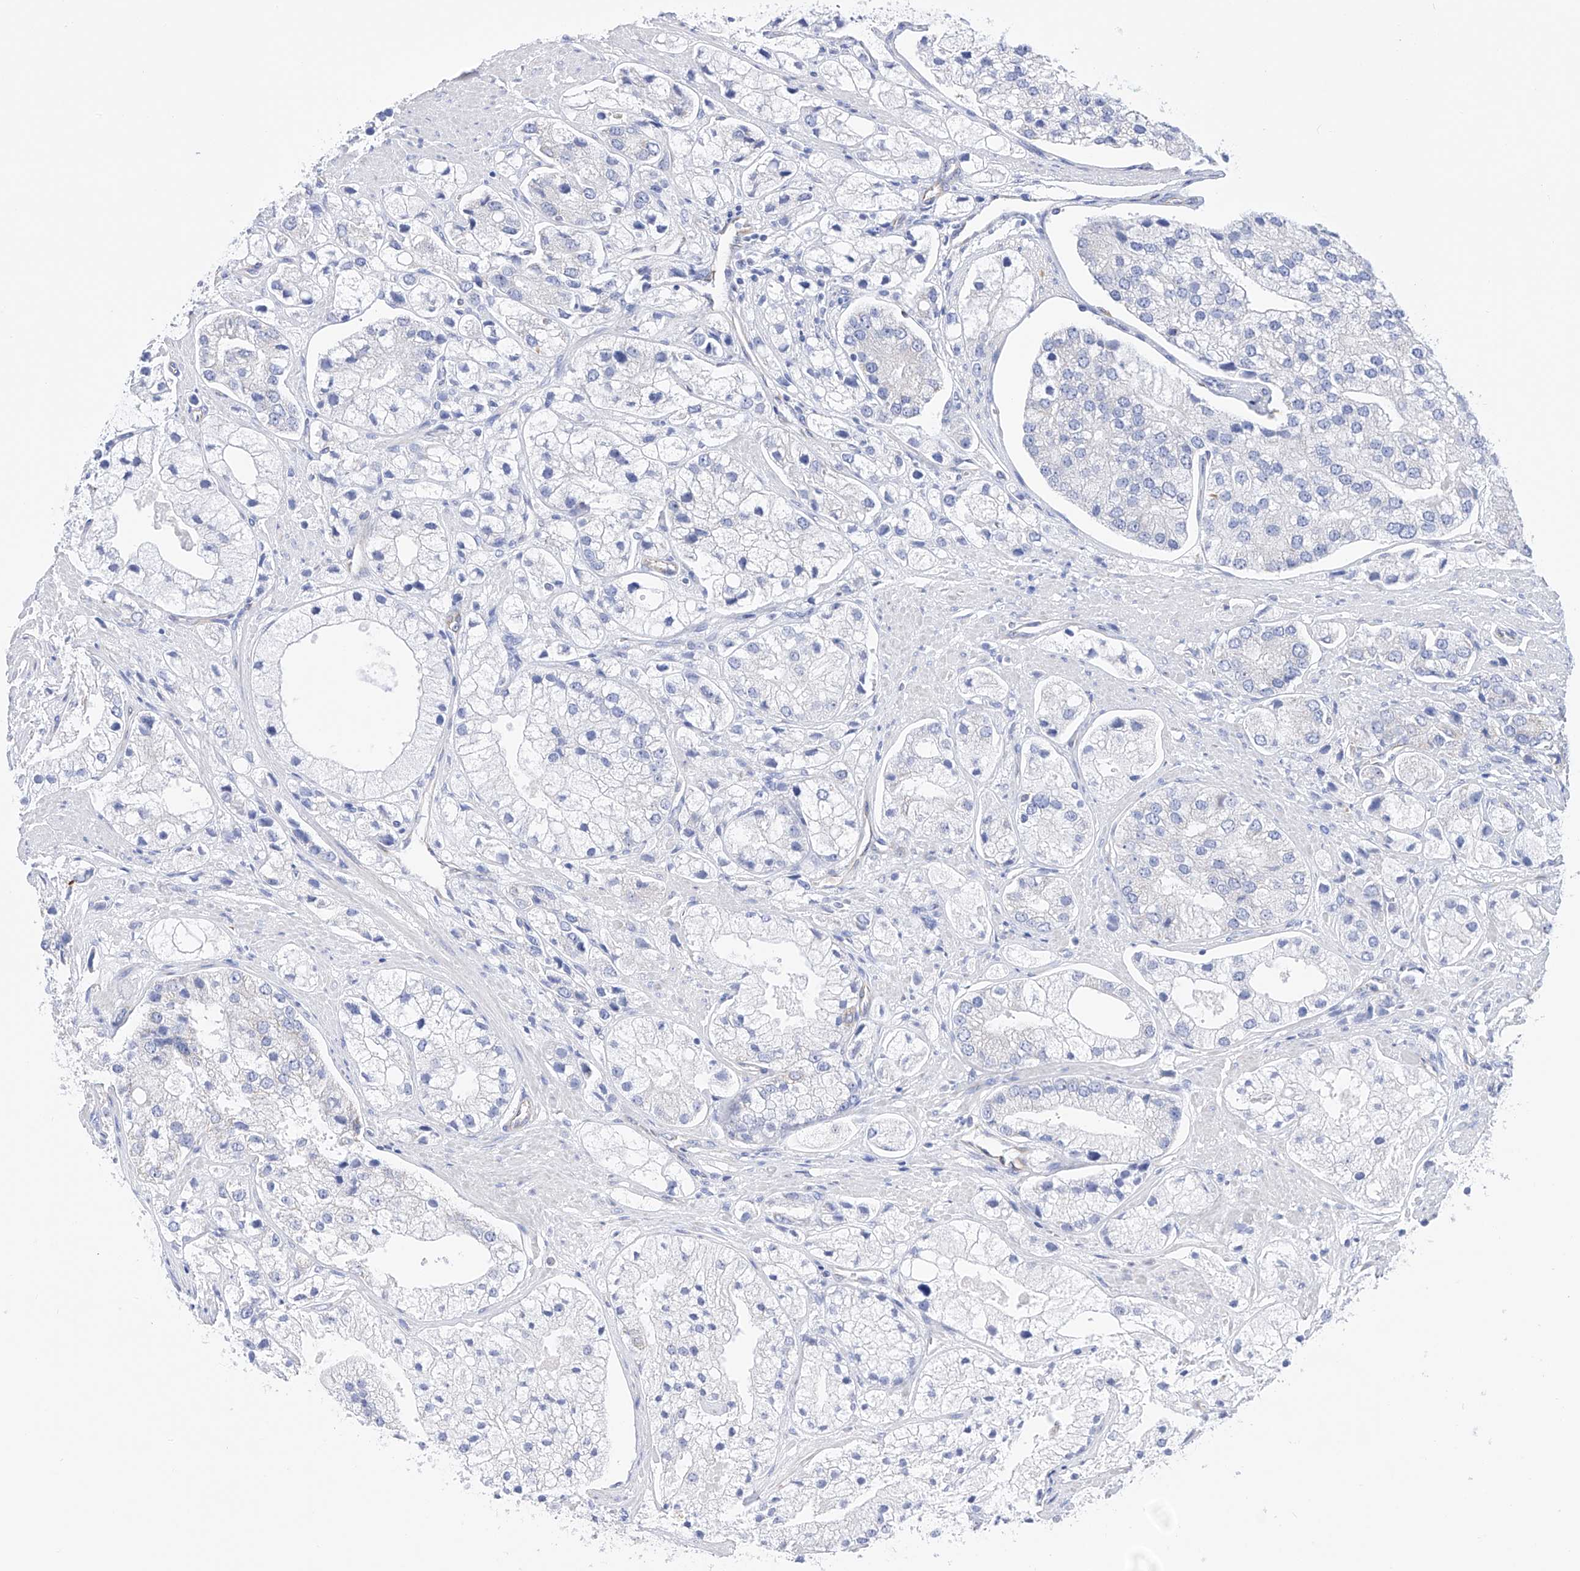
{"staining": {"intensity": "negative", "quantity": "none", "location": "none"}, "tissue": "prostate cancer", "cell_type": "Tumor cells", "image_type": "cancer", "snomed": [{"axis": "morphology", "description": "Adenocarcinoma, High grade"}, {"axis": "topography", "description": "Prostate"}], "caption": "Immunohistochemistry of prostate high-grade adenocarcinoma reveals no expression in tumor cells. (DAB IHC, high magnification).", "gene": "FLG", "patient": {"sex": "male", "age": 50}}